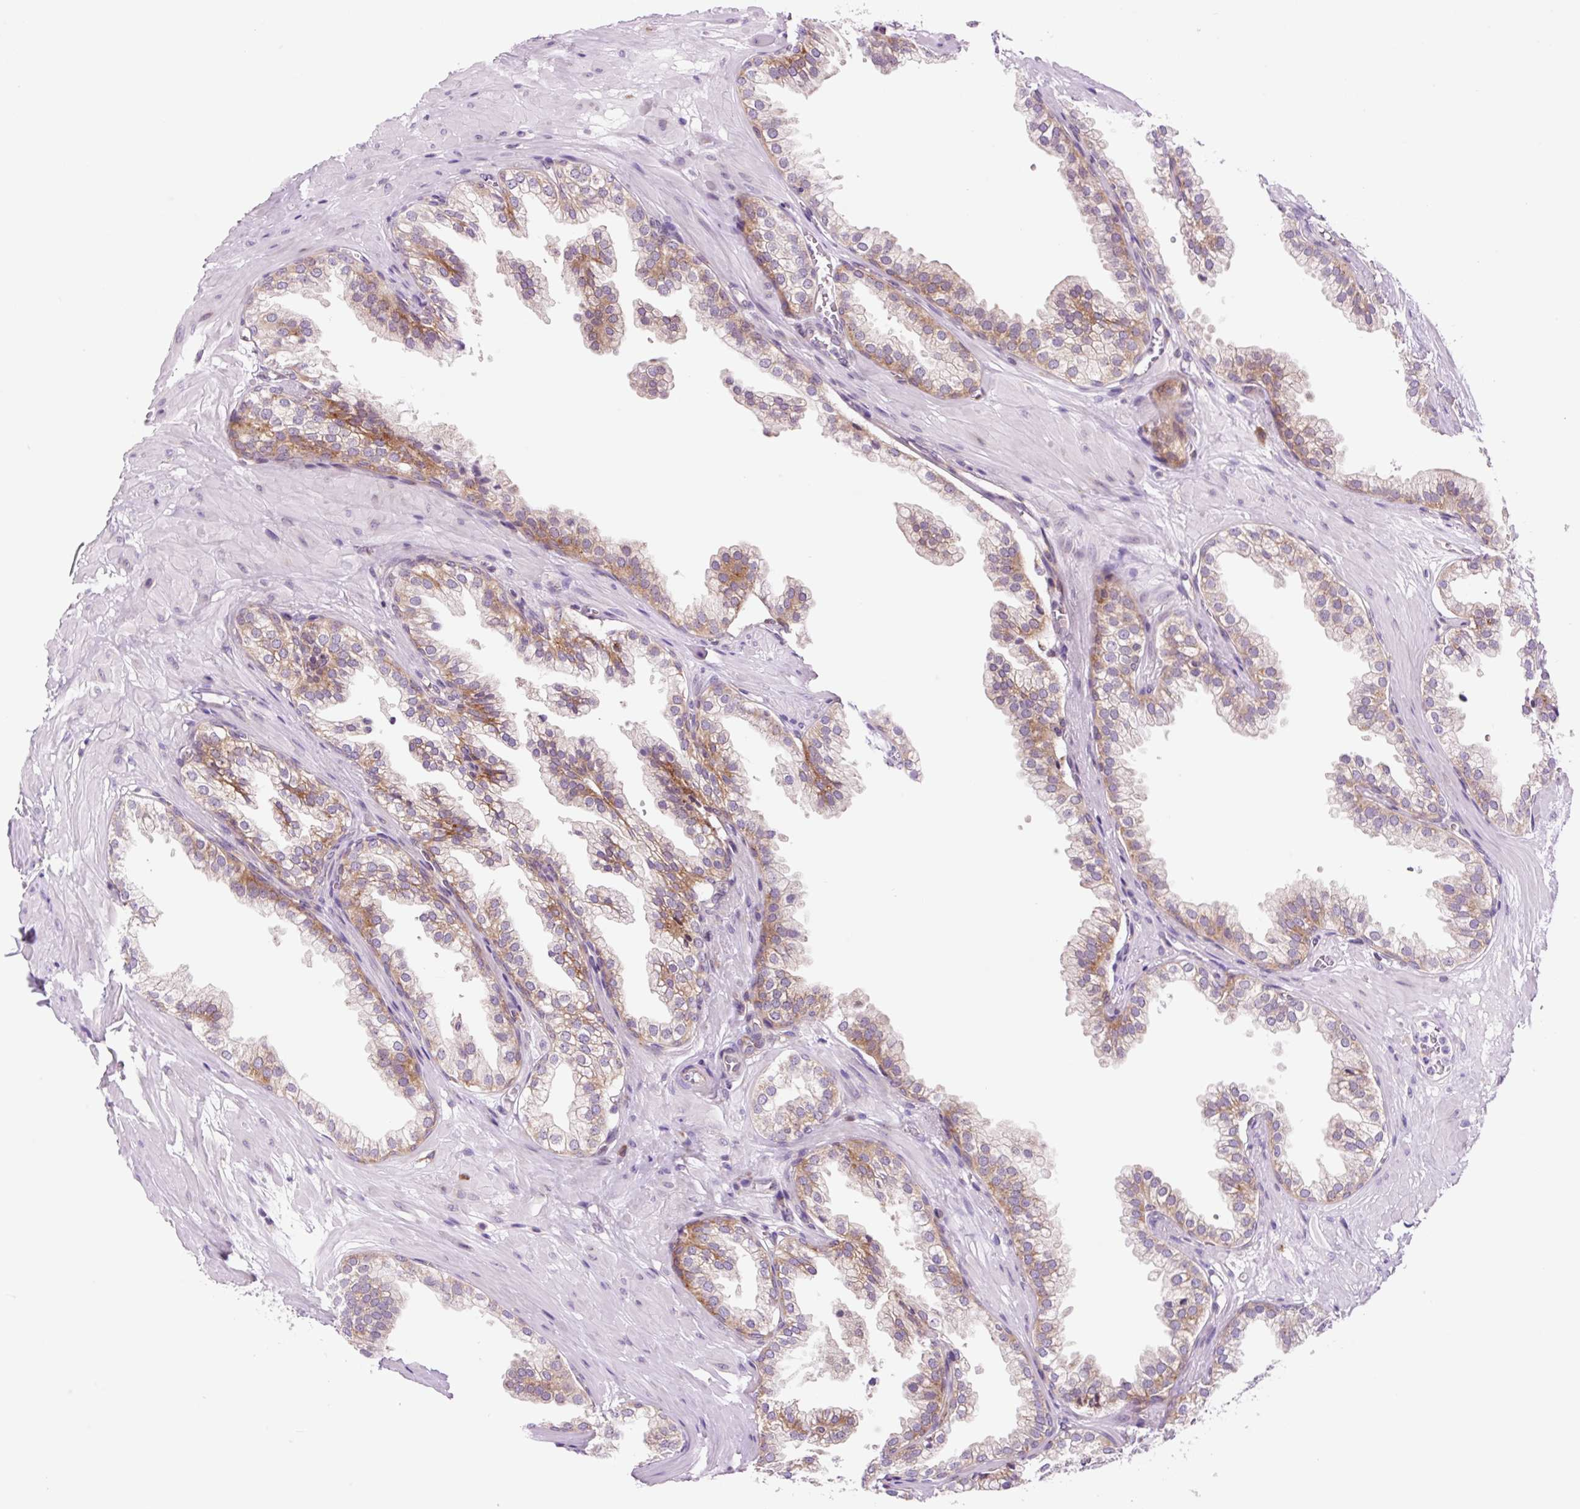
{"staining": {"intensity": "moderate", "quantity": "25%-75%", "location": "cytoplasmic/membranous"}, "tissue": "prostate", "cell_type": "Glandular cells", "image_type": "normal", "snomed": [{"axis": "morphology", "description": "Normal tissue, NOS"}, {"axis": "topography", "description": "Prostate"}, {"axis": "topography", "description": "Peripheral nerve tissue"}], "caption": "A brown stain labels moderate cytoplasmic/membranous staining of a protein in glandular cells of unremarkable human prostate. (DAB (3,3'-diaminobenzidine) = brown stain, brightfield microscopy at high magnification).", "gene": "RPL41", "patient": {"sex": "male", "age": 55}}